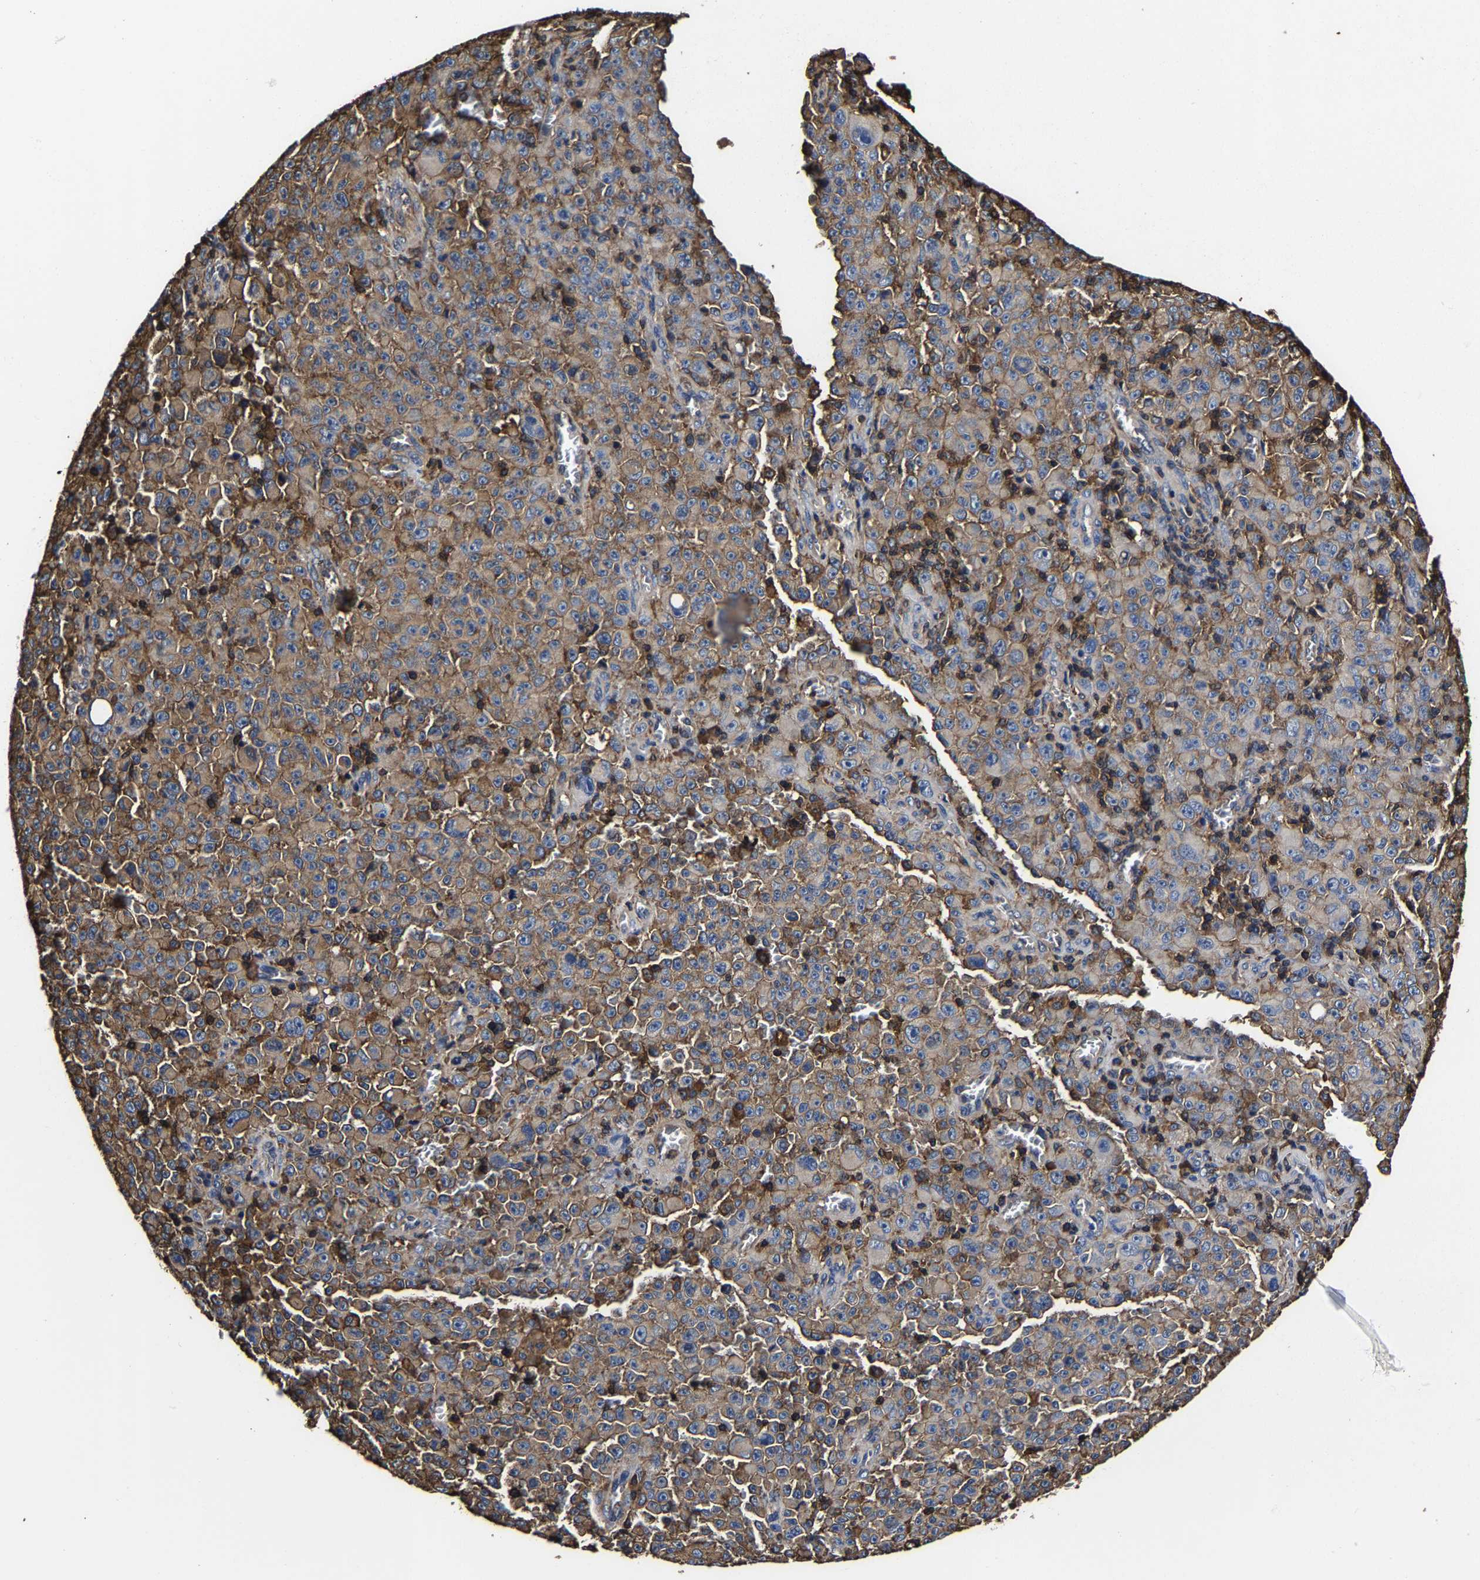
{"staining": {"intensity": "moderate", "quantity": "25%-75%", "location": "cytoplasmic/membranous"}, "tissue": "melanoma", "cell_type": "Tumor cells", "image_type": "cancer", "snomed": [{"axis": "morphology", "description": "Malignant melanoma, NOS"}, {"axis": "topography", "description": "Skin"}], "caption": "High-magnification brightfield microscopy of malignant melanoma stained with DAB (3,3'-diaminobenzidine) (brown) and counterstained with hematoxylin (blue). tumor cells exhibit moderate cytoplasmic/membranous positivity is present in approximately25%-75% of cells.", "gene": "SSH3", "patient": {"sex": "female", "age": 82}}